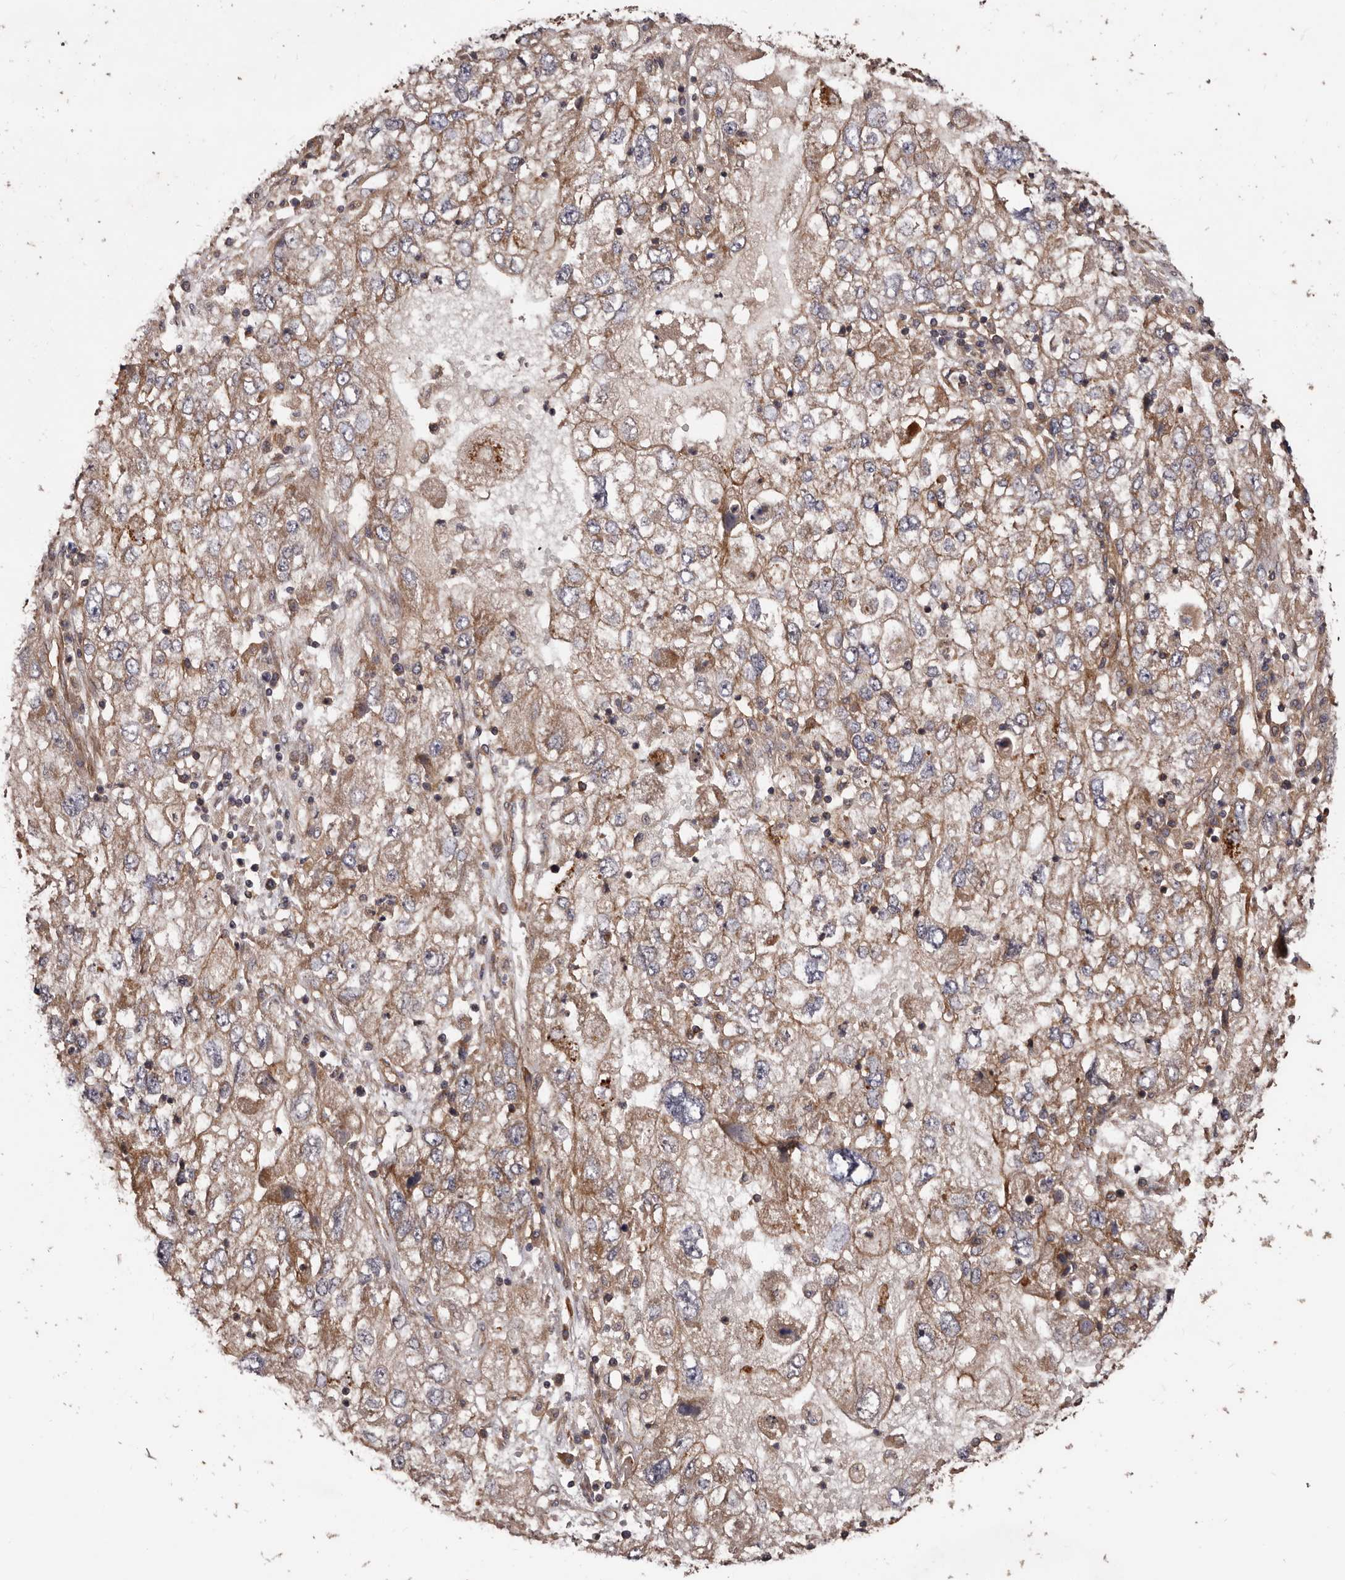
{"staining": {"intensity": "moderate", "quantity": ">75%", "location": "cytoplasmic/membranous"}, "tissue": "endometrial cancer", "cell_type": "Tumor cells", "image_type": "cancer", "snomed": [{"axis": "morphology", "description": "Adenocarcinoma, NOS"}, {"axis": "topography", "description": "Endometrium"}], "caption": "Approximately >75% of tumor cells in human endometrial cancer (adenocarcinoma) reveal moderate cytoplasmic/membranous protein expression as visualized by brown immunohistochemical staining.", "gene": "GTPBP1", "patient": {"sex": "female", "age": 49}}